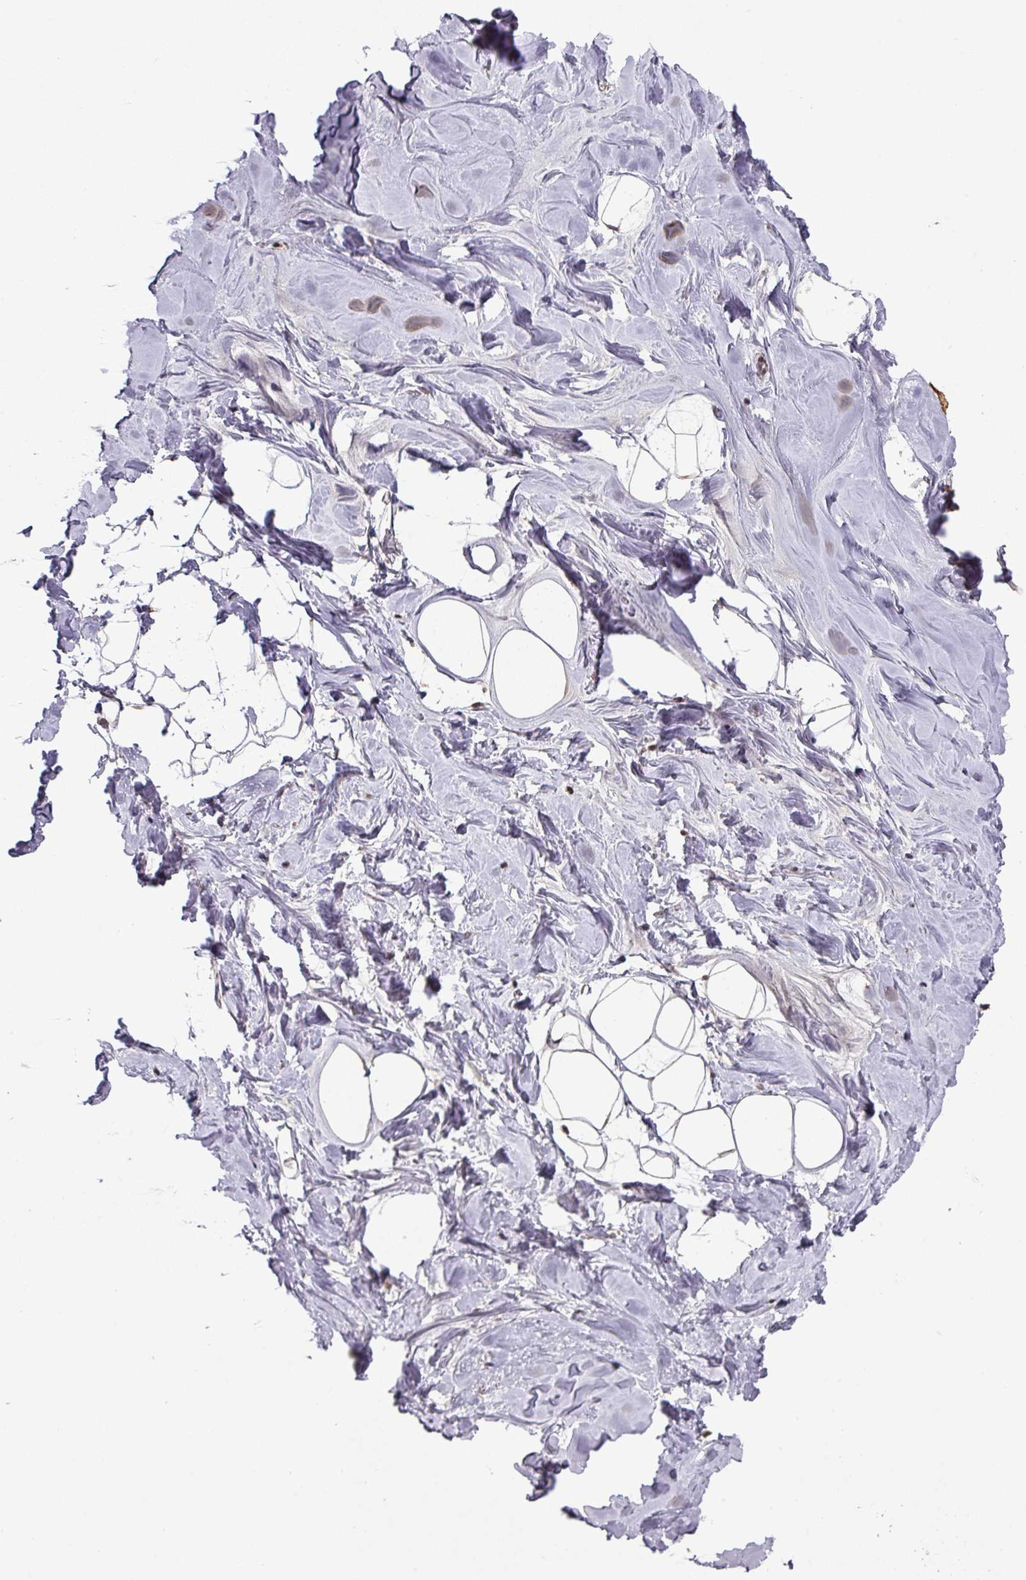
{"staining": {"intensity": "negative", "quantity": "none", "location": "none"}, "tissue": "breast", "cell_type": "Adipocytes", "image_type": "normal", "snomed": [{"axis": "morphology", "description": "Normal tissue, NOS"}, {"axis": "topography", "description": "Breast"}], "caption": "Immunohistochemistry (IHC) of unremarkable human breast displays no expression in adipocytes.", "gene": "MRRF", "patient": {"sex": "female", "age": 23}}